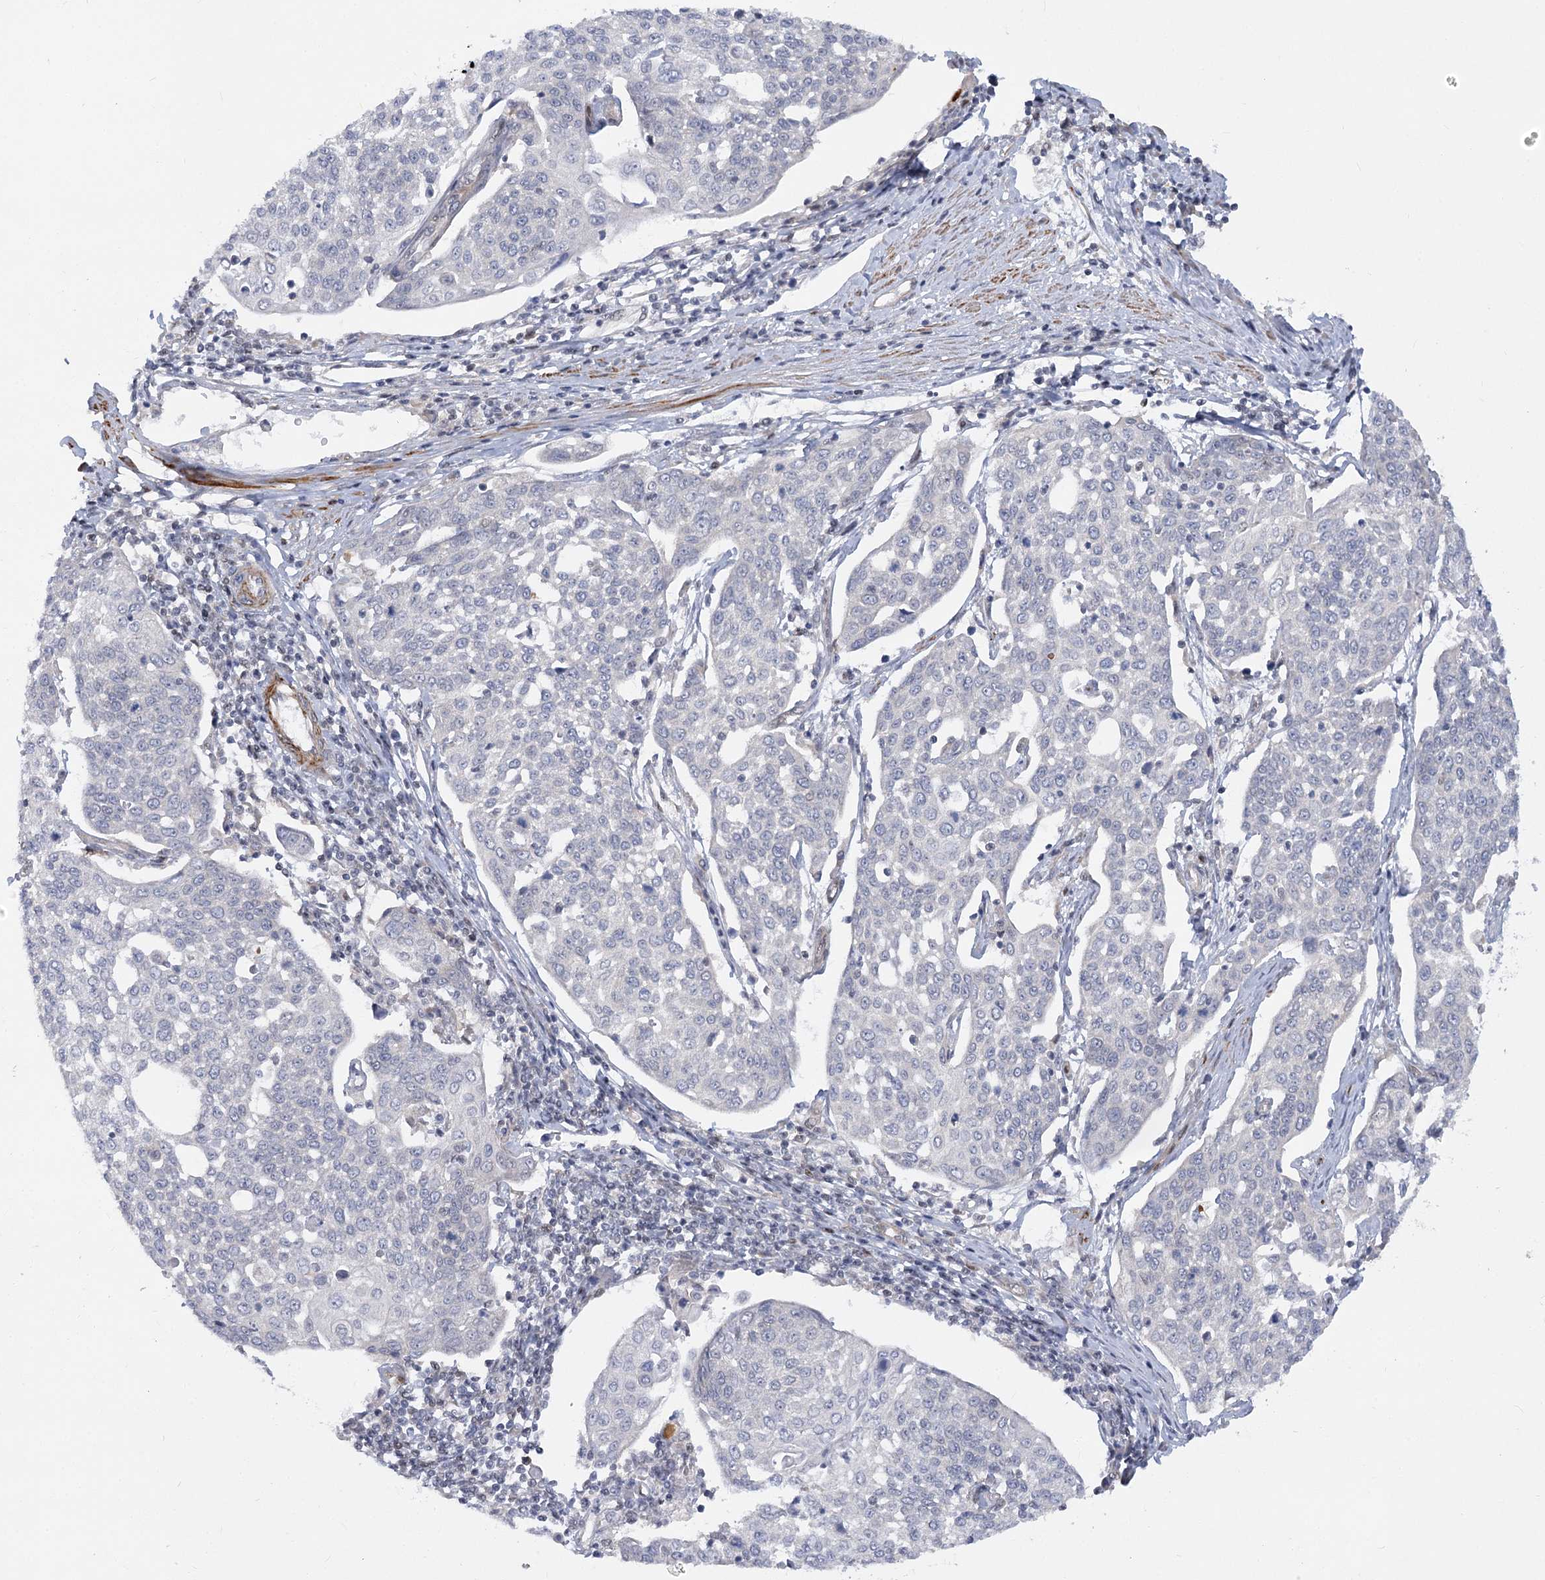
{"staining": {"intensity": "negative", "quantity": "none", "location": "none"}, "tissue": "cervical cancer", "cell_type": "Tumor cells", "image_type": "cancer", "snomed": [{"axis": "morphology", "description": "Squamous cell carcinoma, NOS"}, {"axis": "topography", "description": "Cervix"}], "caption": "Protein analysis of cervical squamous cell carcinoma exhibits no significant positivity in tumor cells.", "gene": "ARSI", "patient": {"sex": "female", "age": 34}}